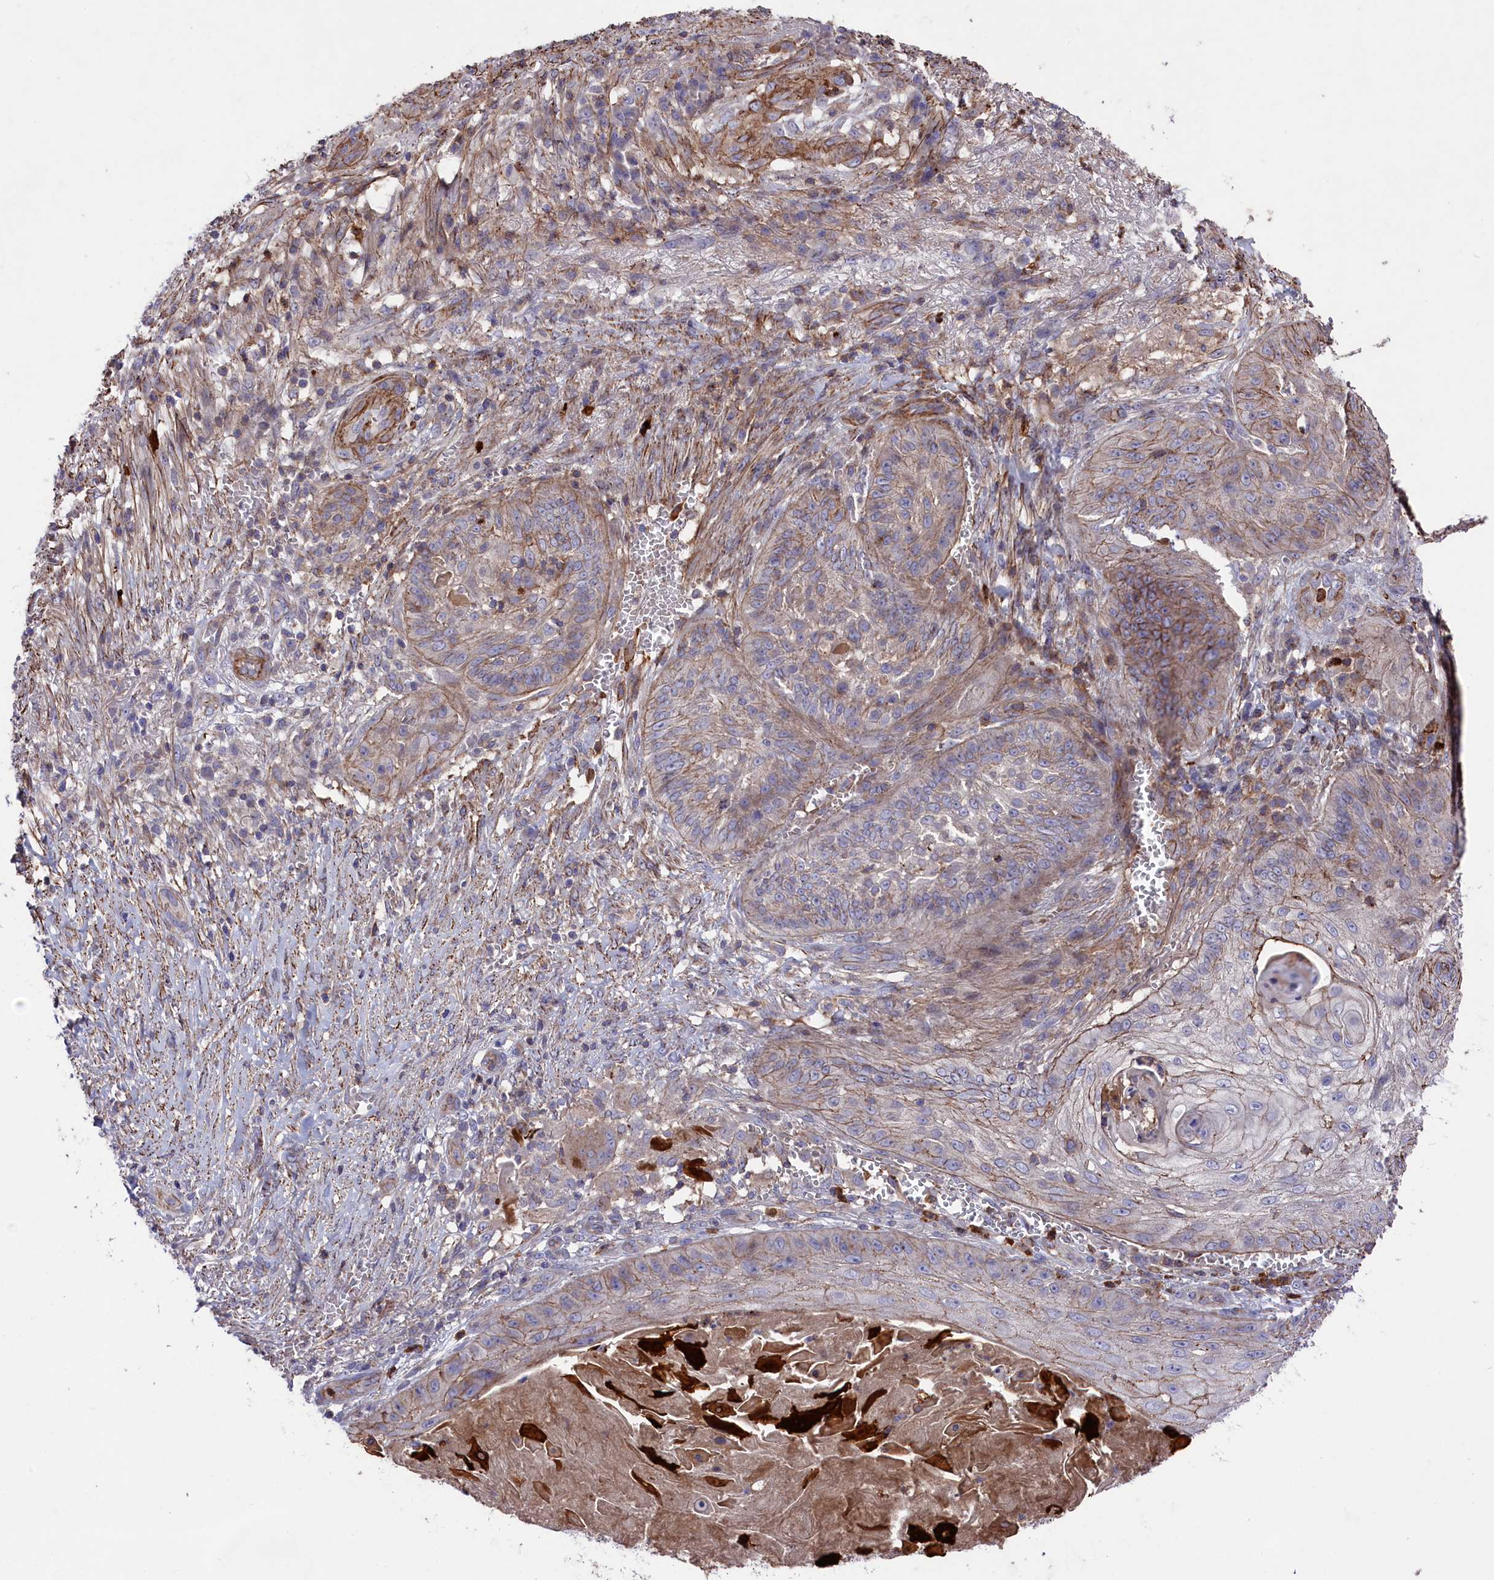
{"staining": {"intensity": "weak", "quantity": "25%-75%", "location": "cytoplasmic/membranous"}, "tissue": "skin cancer", "cell_type": "Tumor cells", "image_type": "cancer", "snomed": [{"axis": "morphology", "description": "Squamous cell carcinoma, NOS"}, {"axis": "topography", "description": "Skin"}], "caption": "A high-resolution image shows immunohistochemistry (IHC) staining of squamous cell carcinoma (skin), which shows weak cytoplasmic/membranous staining in about 25%-75% of tumor cells. Immunohistochemistry (ihc) stains the protein in brown and the nuclei are stained blue.", "gene": "RAPSN", "patient": {"sex": "male", "age": 70}}